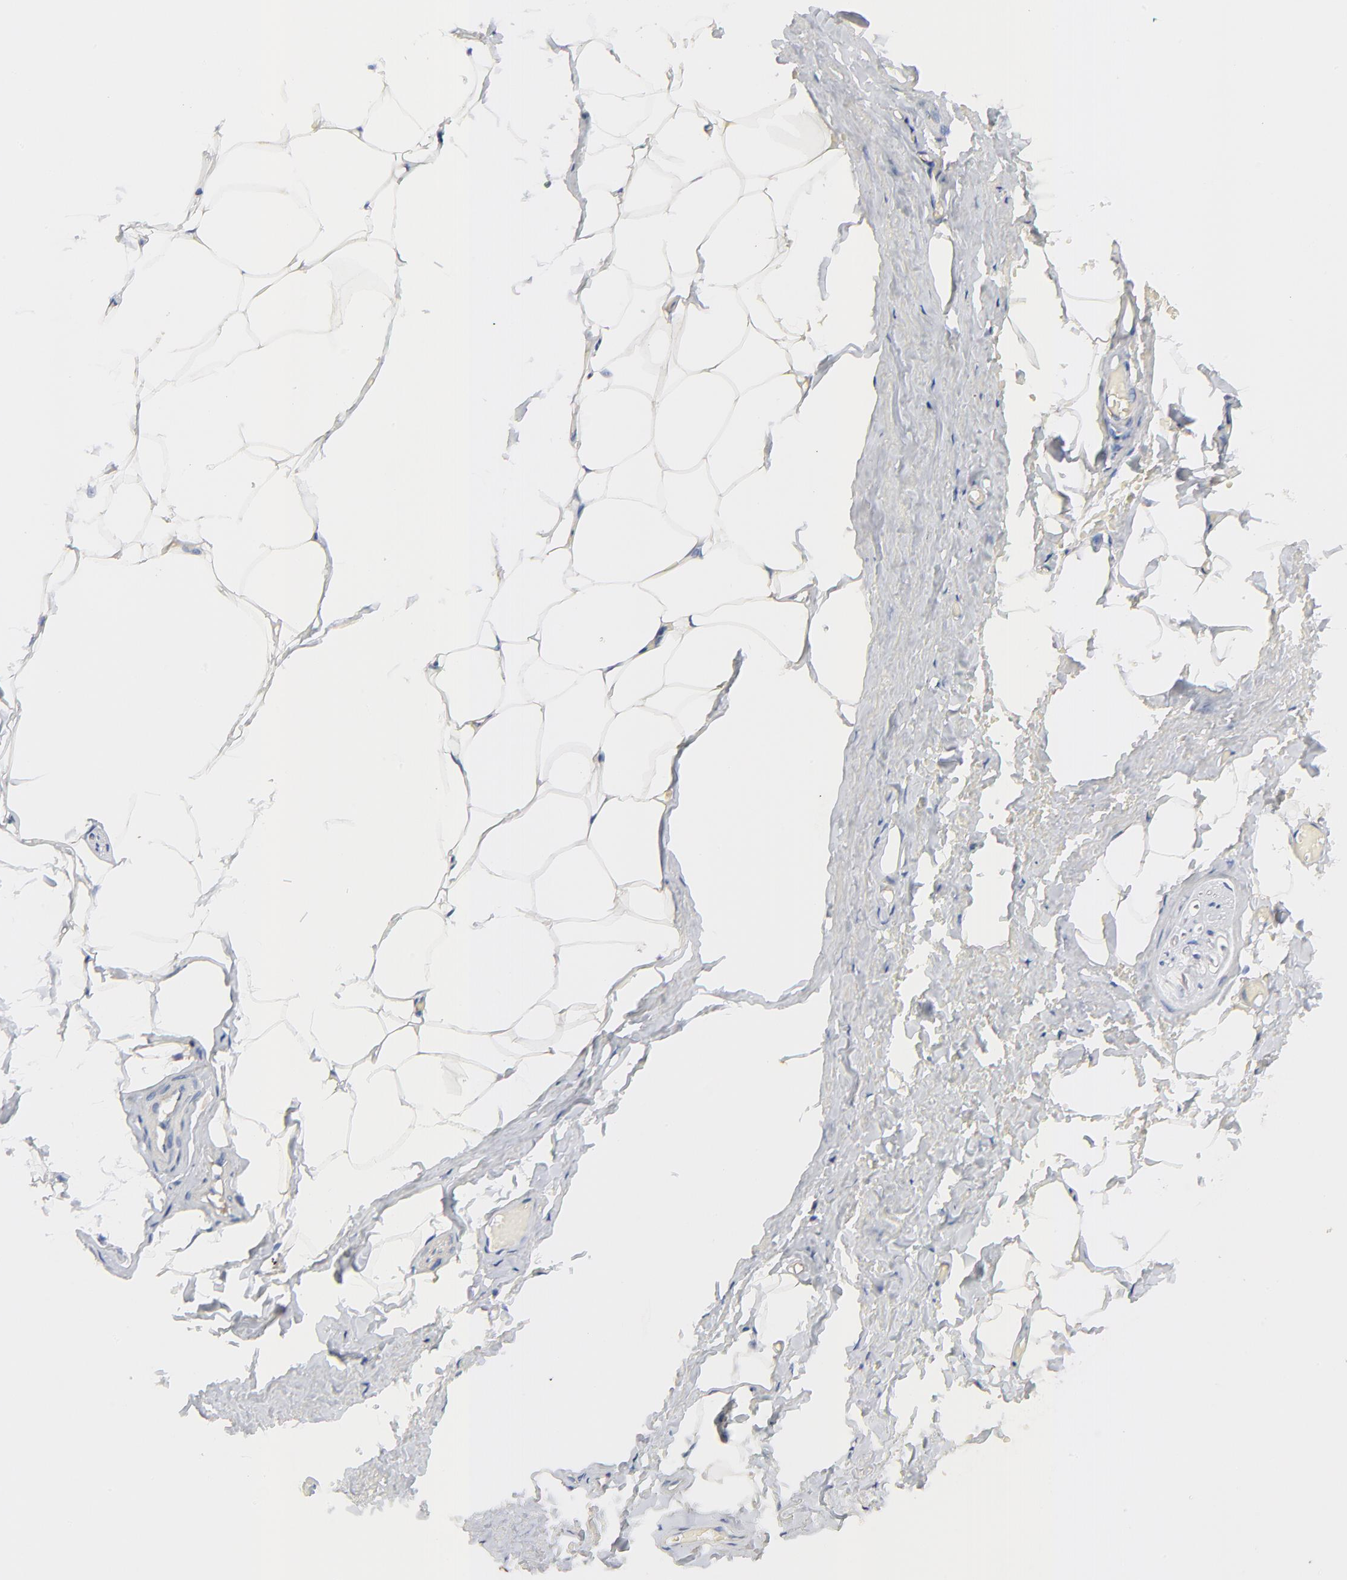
{"staining": {"intensity": "negative", "quantity": "none", "location": "none"}, "tissue": "adipose tissue", "cell_type": "Adipocytes", "image_type": "normal", "snomed": [{"axis": "morphology", "description": "Normal tissue, NOS"}, {"axis": "topography", "description": "Soft tissue"}, {"axis": "topography", "description": "Peripheral nerve tissue"}], "caption": "DAB immunohistochemical staining of unremarkable adipose tissue exhibits no significant staining in adipocytes. (DAB (3,3'-diaminobenzidine) IHC visualized using brightfield microscopy, high magnification).", "gene": "CD2AP", "patient": {"sex": "female", "age": 68}}